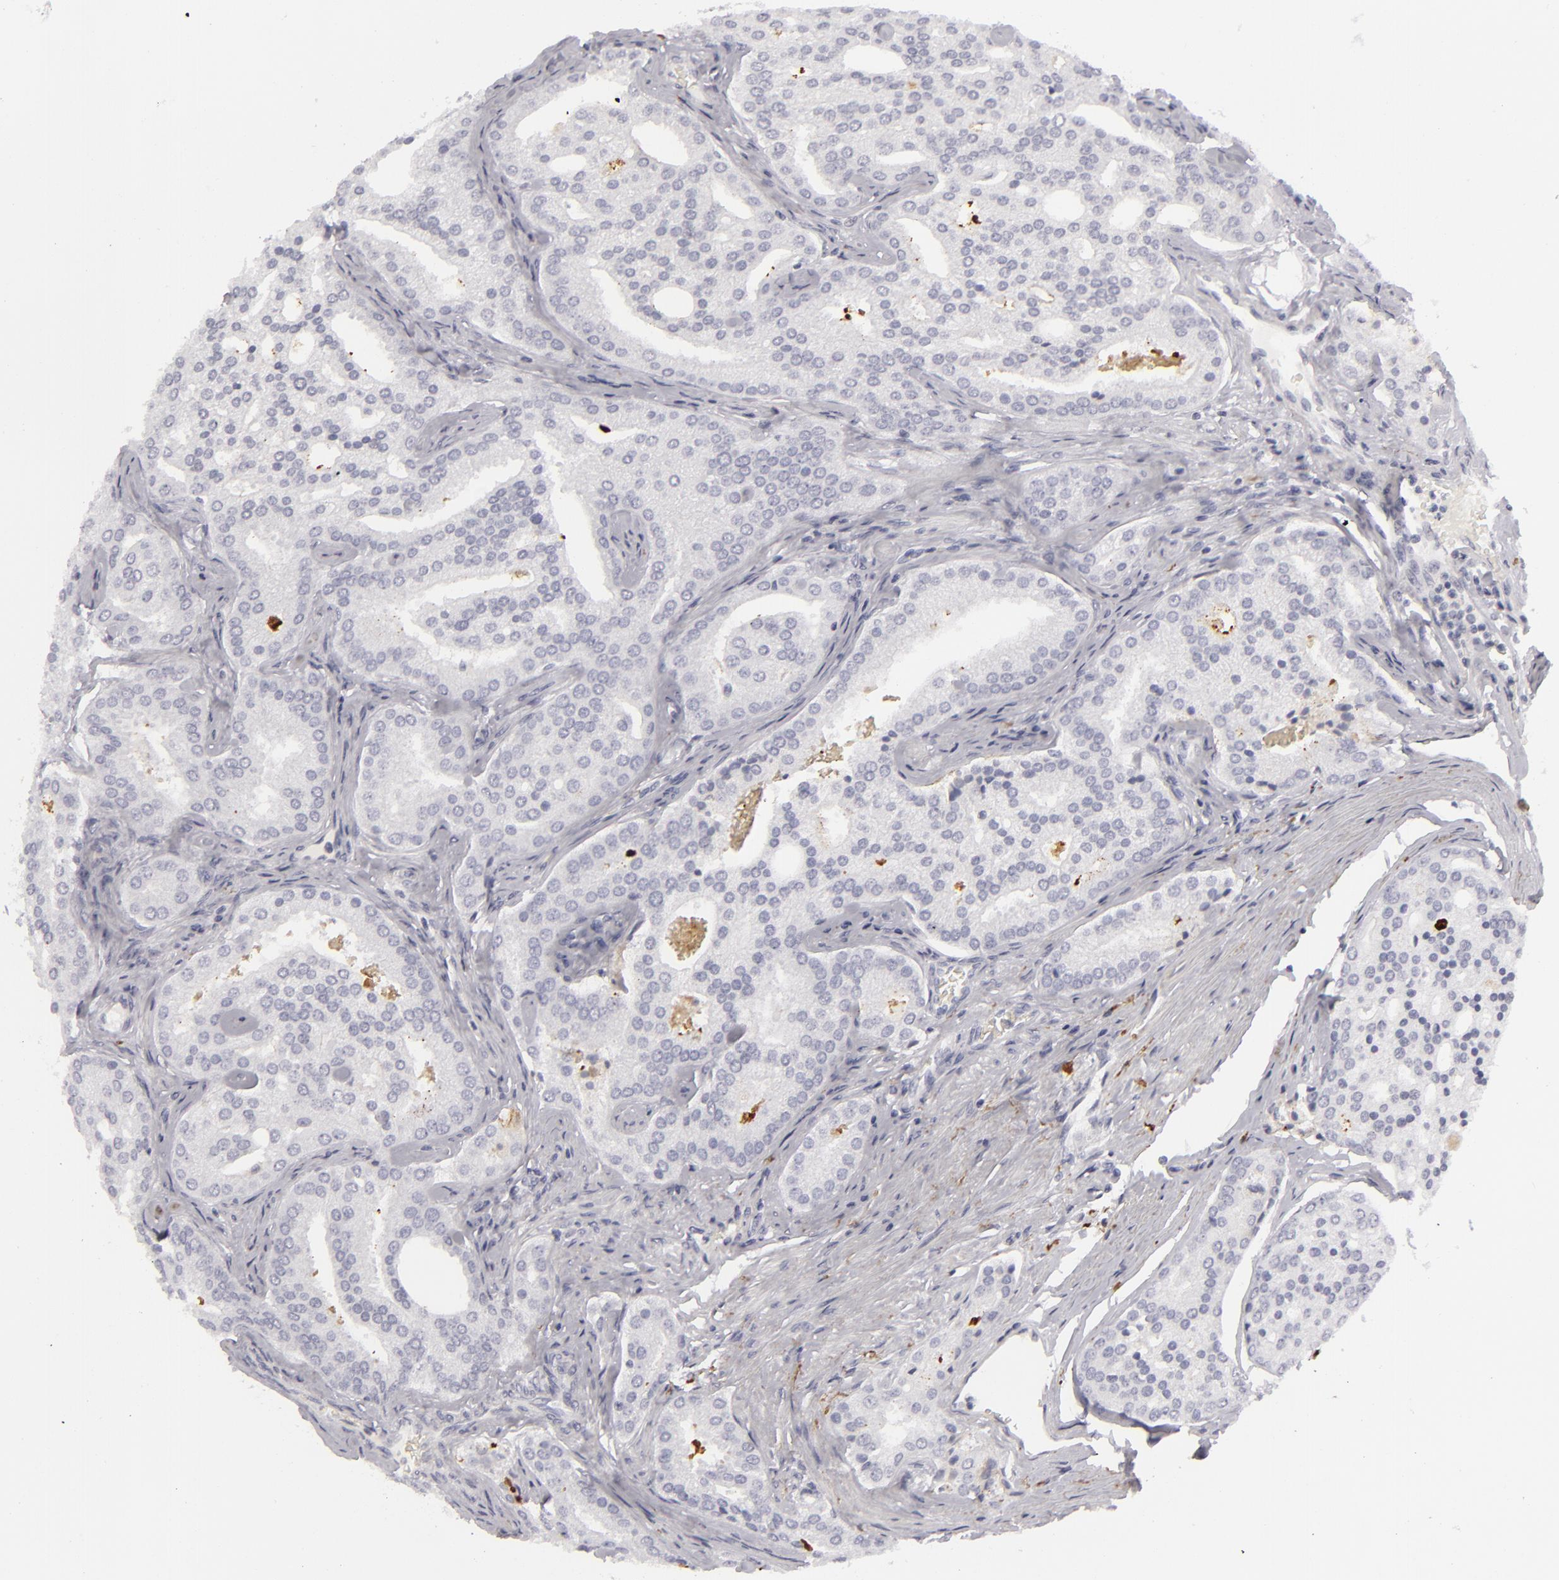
{"staining": {"intensity": "negative", "quantity": "none", "location": "none"}, "tissue": "prostate cancer", "cell_type": "Tumor cells", "image_type": "cancer", "snomed": [{"axis": "morphology", "description": "Adenocarcinoma, High grade"}, {"axis": "topography", "description": "Prostate"}], "caption": "Immunohistochemistry (IHC) micrograph of neoplastic tissue: human adenocarcinoma (high-grade) (prostate) stained with DAB displays no significant protein expression in tumor cells. (Brightfield microscopy of DAB (3,3'-diaminobenzidine) immunohistochemistry (IHC) at high magnification).", "gene": "C9", "patient": {"sex": "male", "age": 64}}